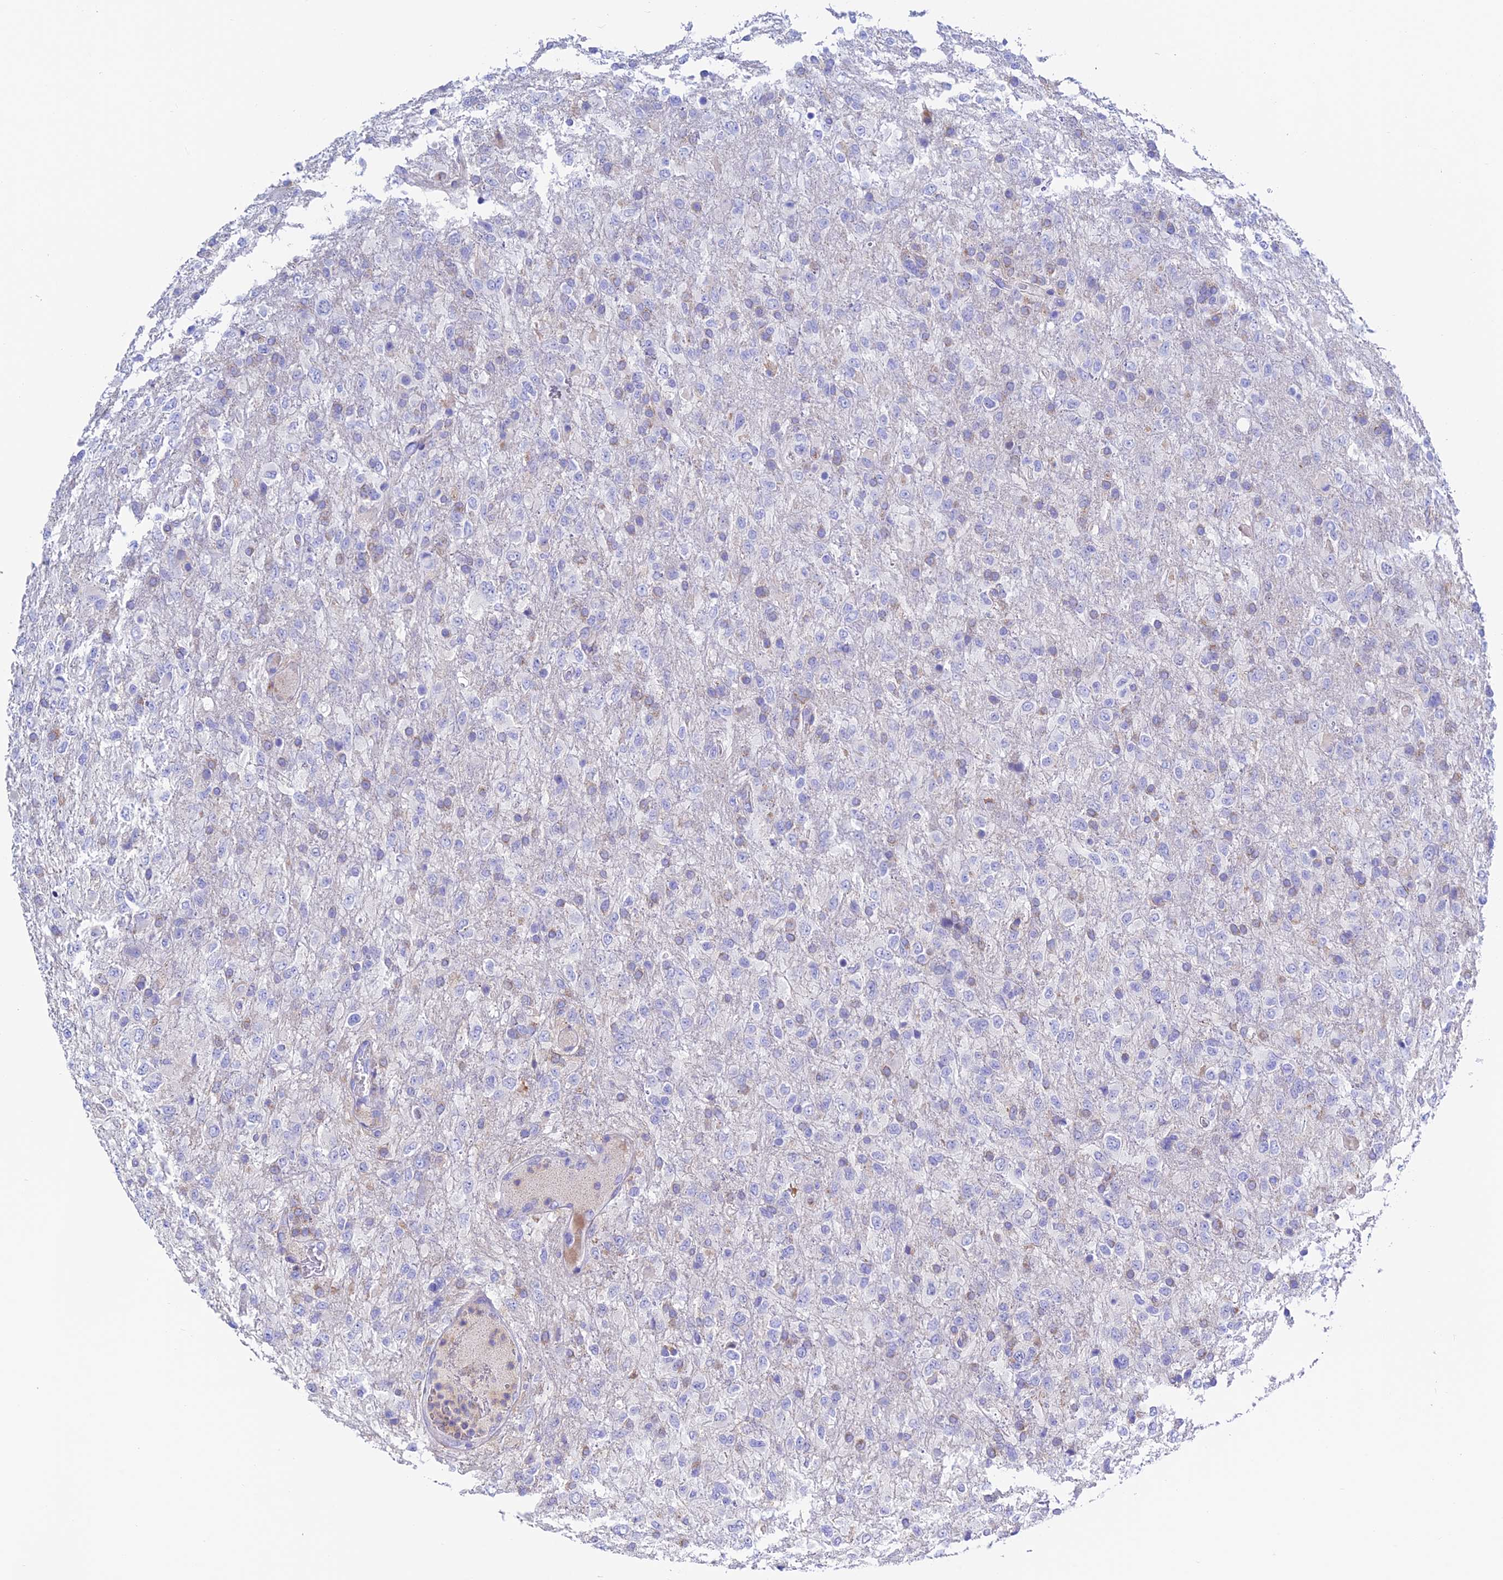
{"staining": {"intensity": "weak", "quantity": "<25%", "location": "cytoplasmic/membranous"}, "tissue": "glioma", "cell_type": "Tumor cells", "image_type": "cancer", "snomed": [{"axis": "morphology", "description": "Glioma, malignant, High grade"}, {"axis": "topography", "description": "Brain"}], "caption": "IHC of high-grade glioma (malignant) shows no positivity in tumor cells.", "gene": "PRIM1", "patient": {"sex": "female", "age": 74}}